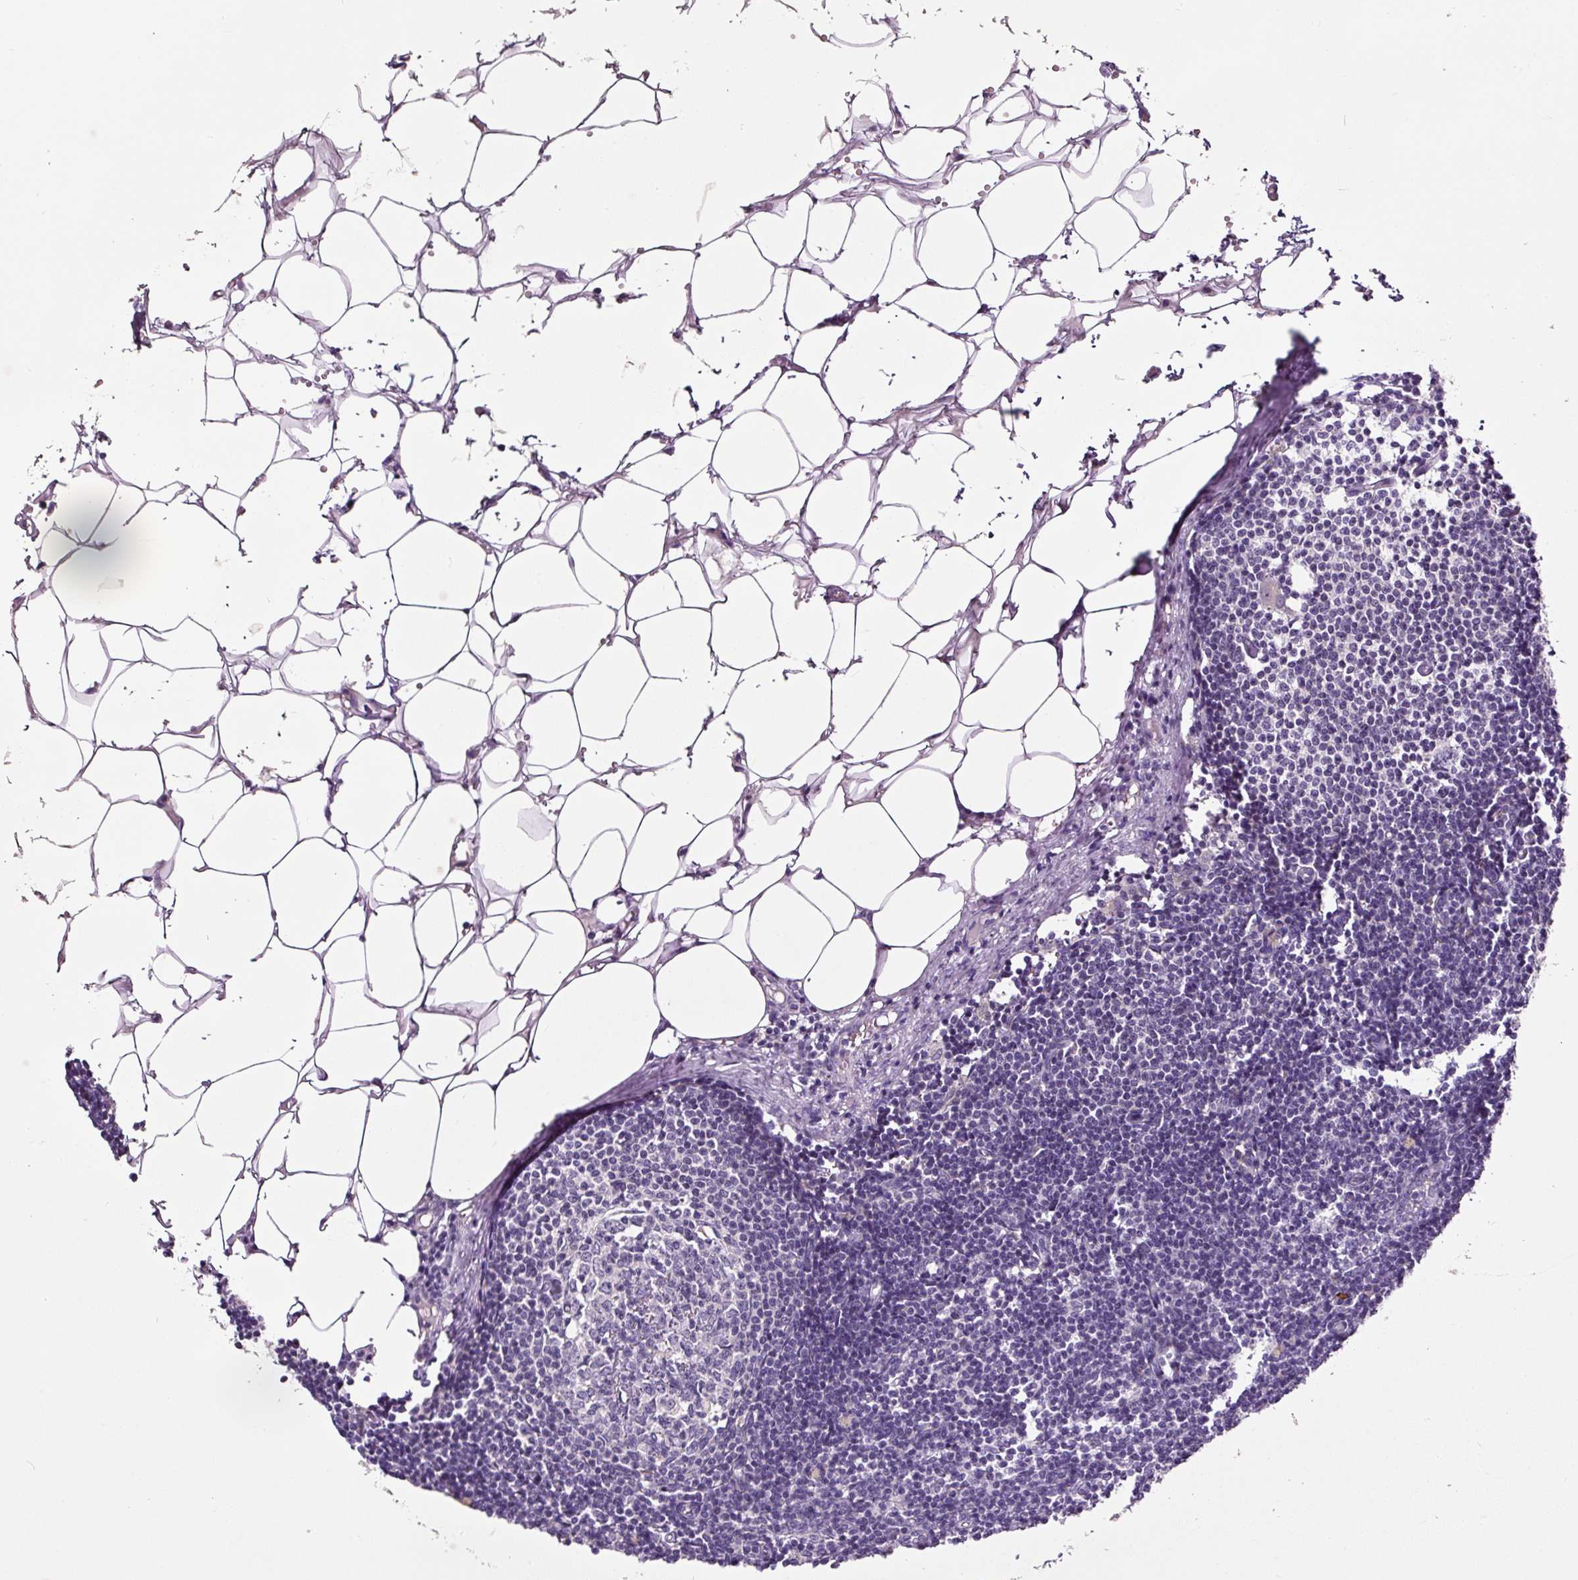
{"staining": {"intensity": "negative", "quantity": "none", "location": "none"}, "tissue": "lymph node", "cell_type": "Germinal center cells", "image_type": "normal", "snomed": [{"axis": "morphology", "description": "Normal tissue, NOS"}, {"axis": "topography", "description": "Lymph node"}], "caption": "This image is of unremarkable lymph node stained with immunohistochemistry (IHC) to label a protein in brown with the nuclei are counter-stained blue. There is no staining in germinal center cells.", "gene": "HPS4", "patient": {"sex": "male", "age": 49}}